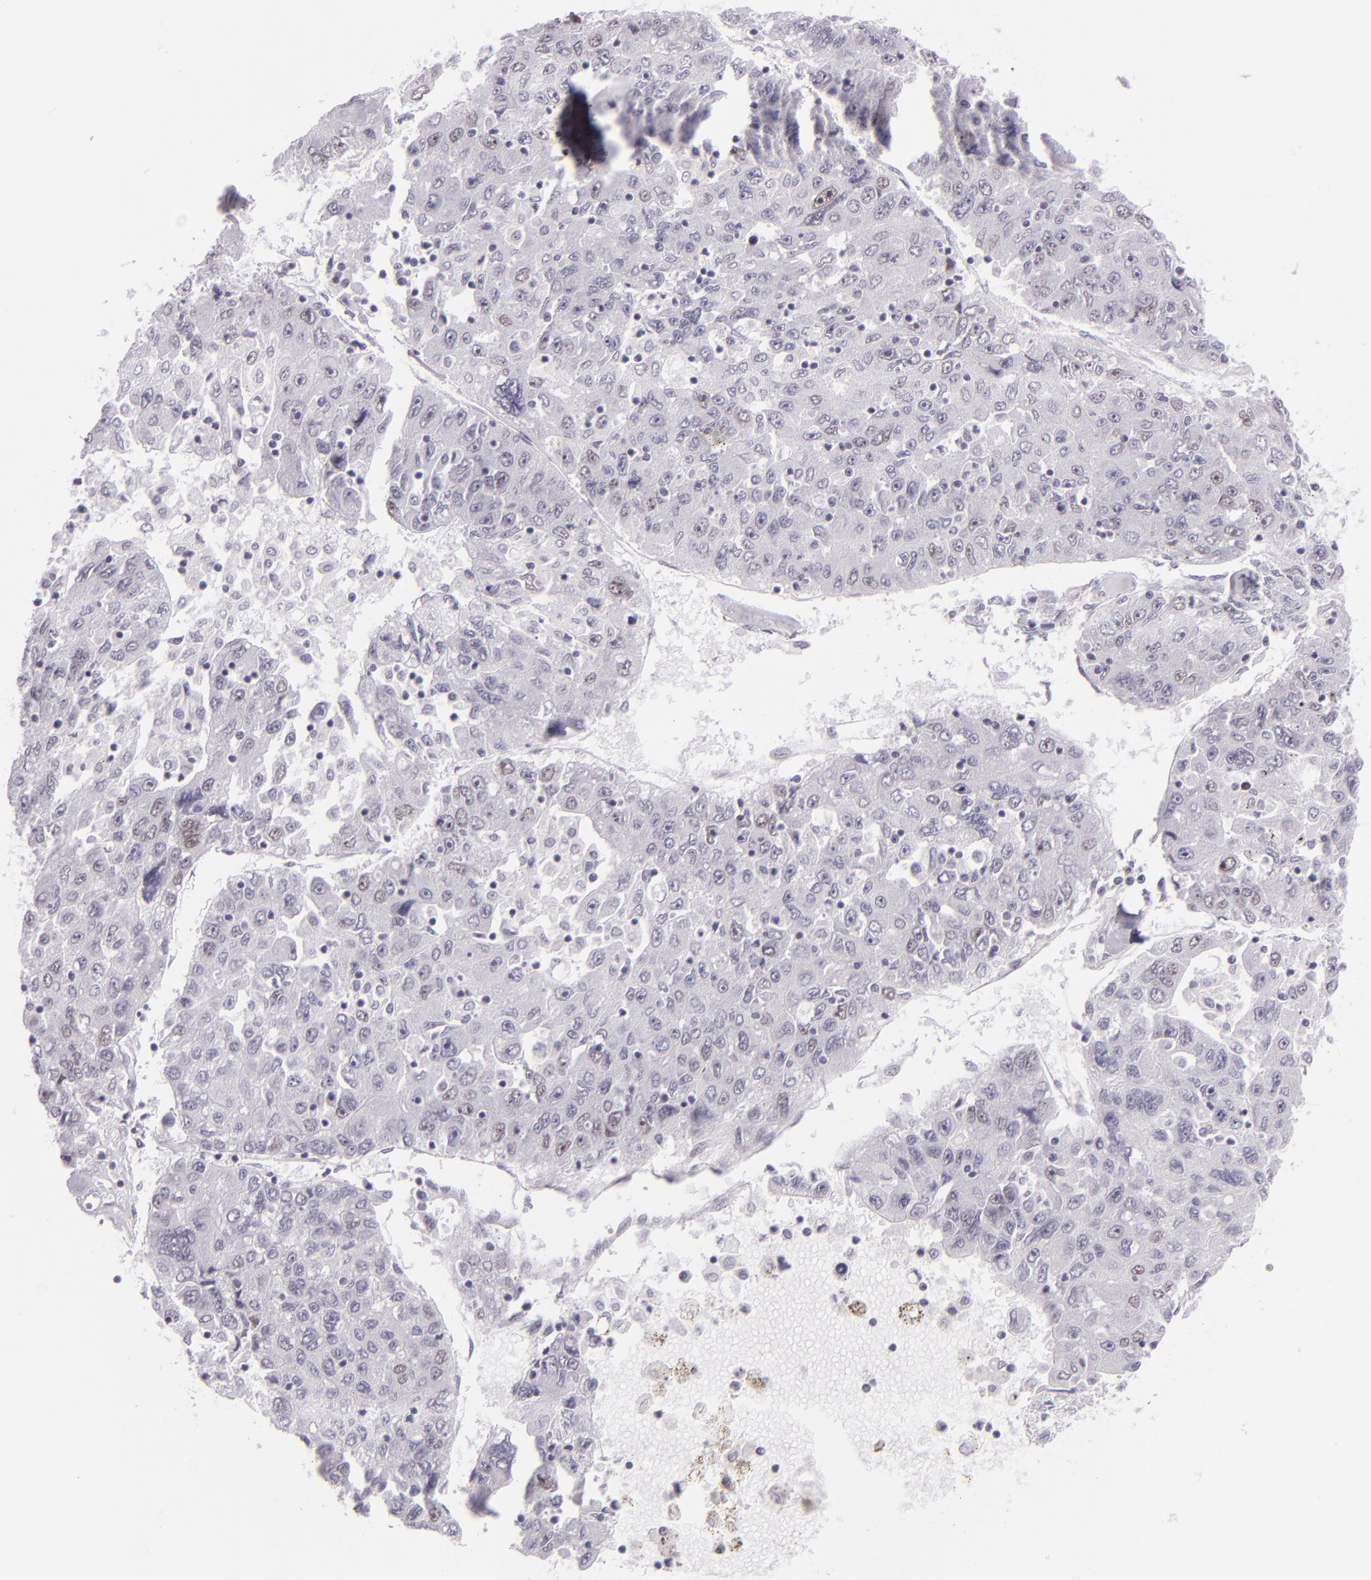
{"staining": {"intensity": "negative", "quantity": "none", "location": "none"}, "tissue": "liver cancer", "cell_type": "Tumor cells", "image_type": "cancer", "snomed": [{"axis": "morphology", "description": "Carcinoma, Hepatocellular, NOS"}, {"axis": "topography", "description": "Liver"}], "caption": "Hepatocellular carcinoma (liver) was stained to show a protein in brown. There is no significant expression in tumor cells.", "gene": "MCM3", "patient": {"sex": "male", "age": 49}}